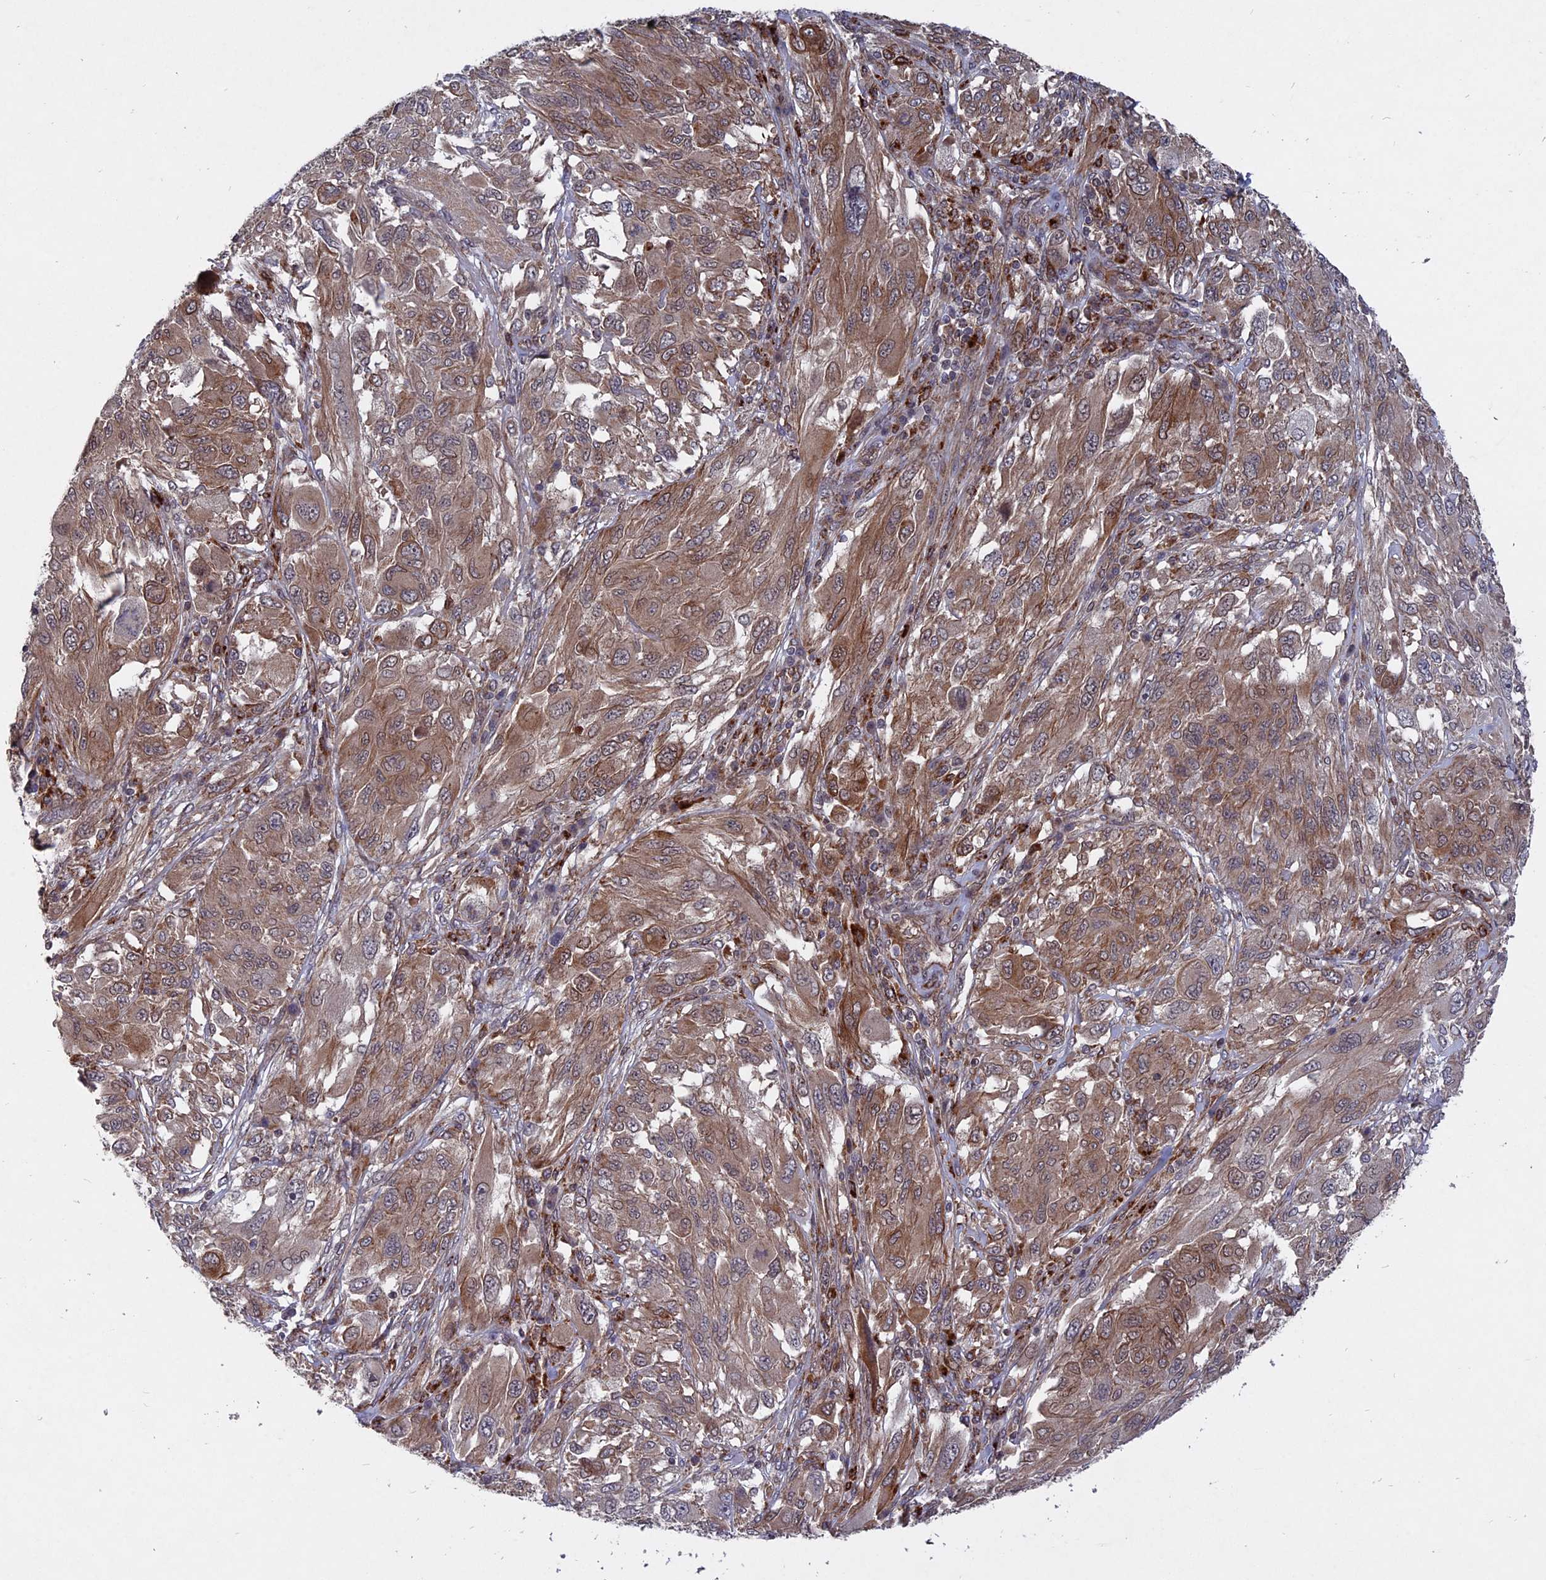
{"staining": {"intensity": "moderate", "quantity": ">75%", "location": "cytoplasmic/membranous"}, "tissue": "melanoma", "cell_type": "Tumor cells", "image_type": "cancer", "snomed": [{"axis": "morphology", "description": "Malignant melanoma, NOS"}, {"axis": "topography", "description": "Skin"}], "caption": "Immunohistochemistry (IHC) (DAB) staining of human melanoma reveals moderate cytoplasmic/membranous protein positivity in approximately >75% of tumor cells. The staining was performed using DAB, with brown indicating positive protein expression. Nuclei are stained blue with hematoxylin.", "gene": "NOSIP", "patient": {"sex": "female", "age": 91}}